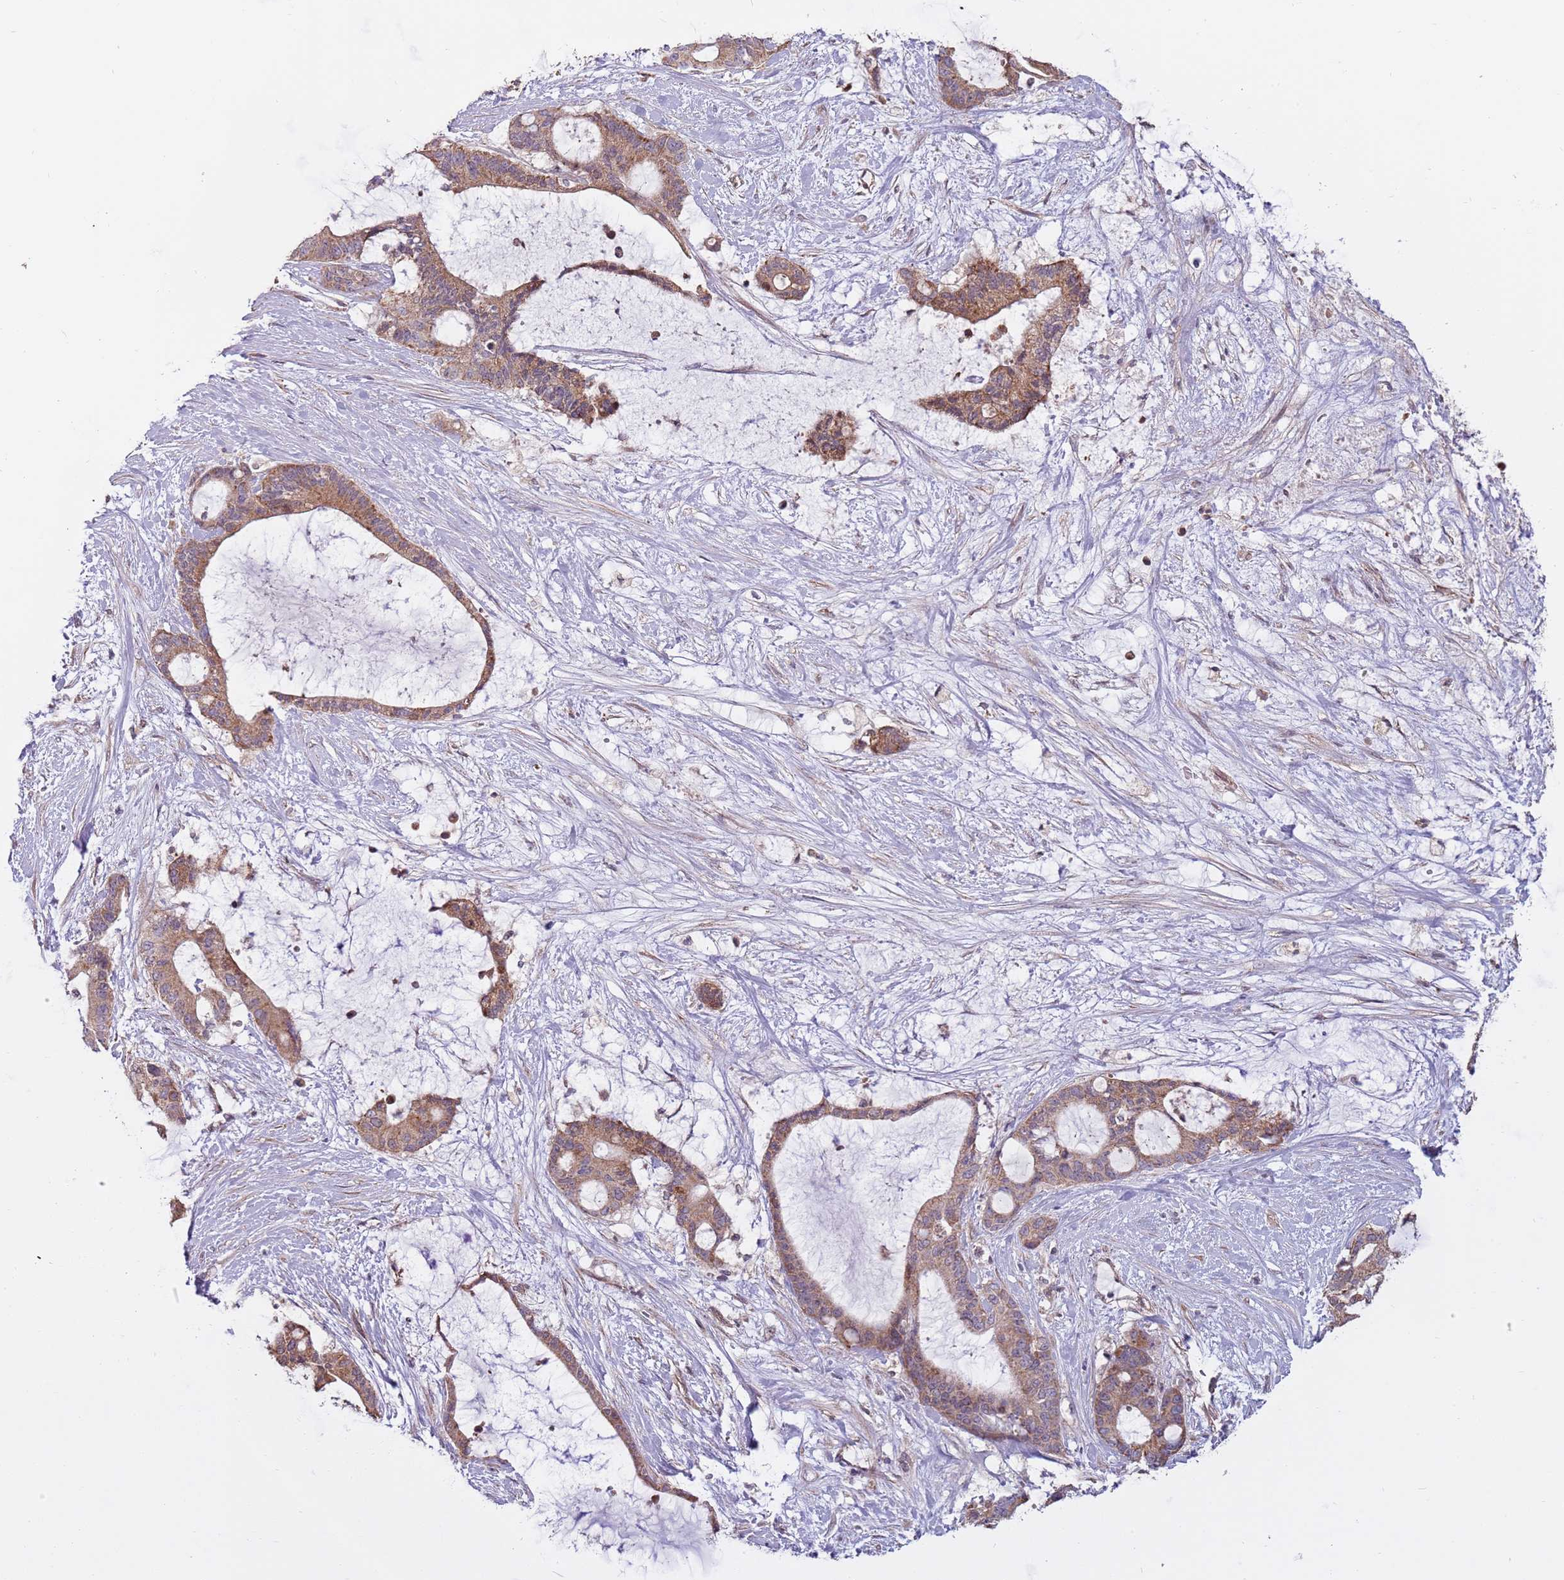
{"staining": {"intensity": "moderate", "quantity": ">75%", "location": "cytoplasmic/membranous"}, "tissue": "liver cancer", "cell_type": "Tumor cells", "image_type": "cancer", "snomed": [{"axis": "morphology", "description": "Normal tissue, NOS"}, {"axis": "morphology", "description": "Cholangiocarcinoma"}, {"axis": "topography", "description": "Liver"}, {"axis": "topography", "description": "Peripheral nerve tissue"}], "caption": "Human liver cancer stained with a protein marker shows moderate staining in tumor cells.", "gene": "RNF181", "patient": {"sex": "female", "age": 73}}